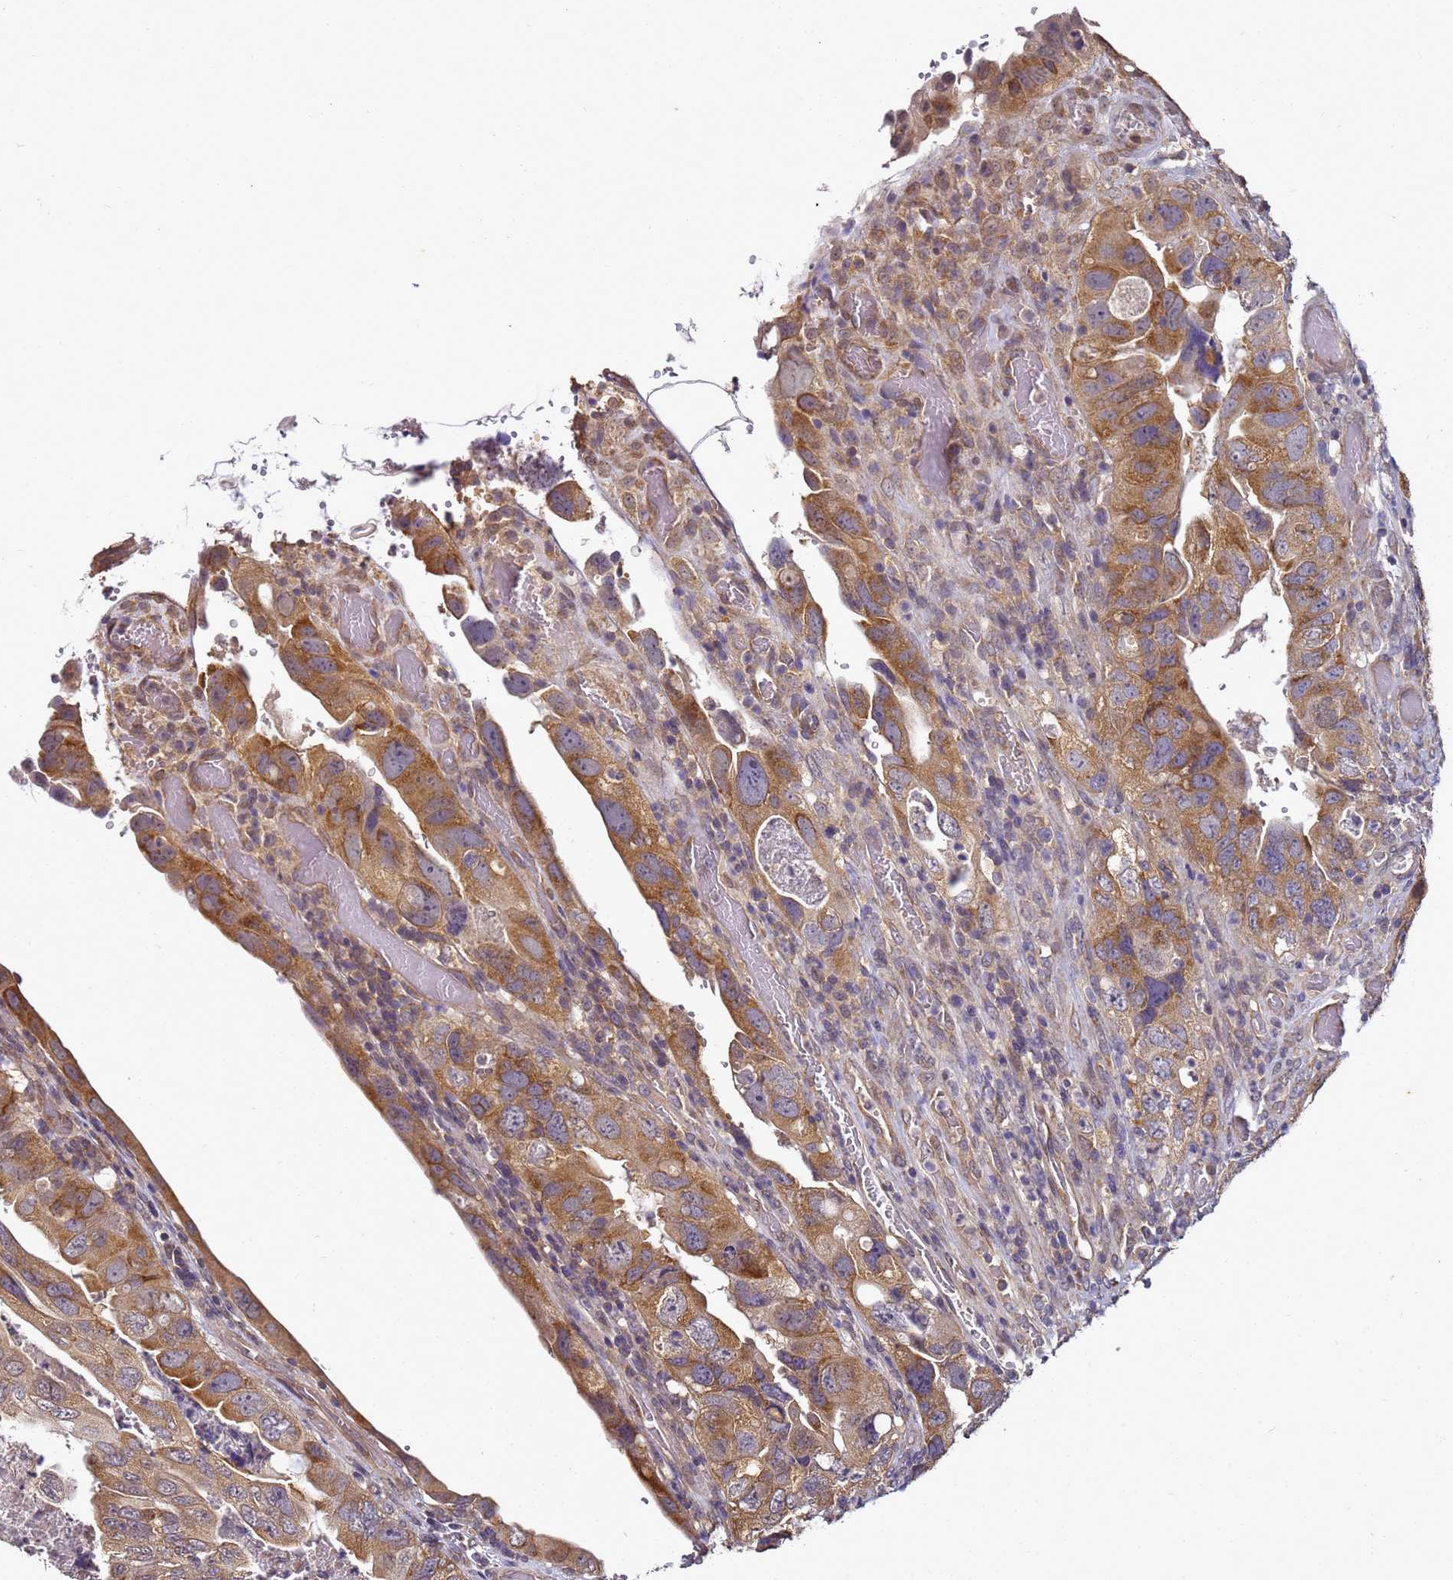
{"staining": {"intensity": "moderate", "quantity": ">75%", "location": "cytoplasmic/membranous"}, "tissue": "colorectal cancer", "cell_type": "Tumor cells", "image_type": "cancer", "snomed": [{"axis": "morphology", "description": "Adenocarcinoma, NOS"}, {"axis": "topography", "description": "Rectum"}], "caption": "Immunohistochemistry micrograph of human adenocarcinoma (colorectal) stained for a protein (brown), which shows medium levels of moderate cytoplasmic/membranous expression in approximately >75% of tumor cells.", "gene": "ANKRD17", "patient": {"sex": "male", "age": 63}}